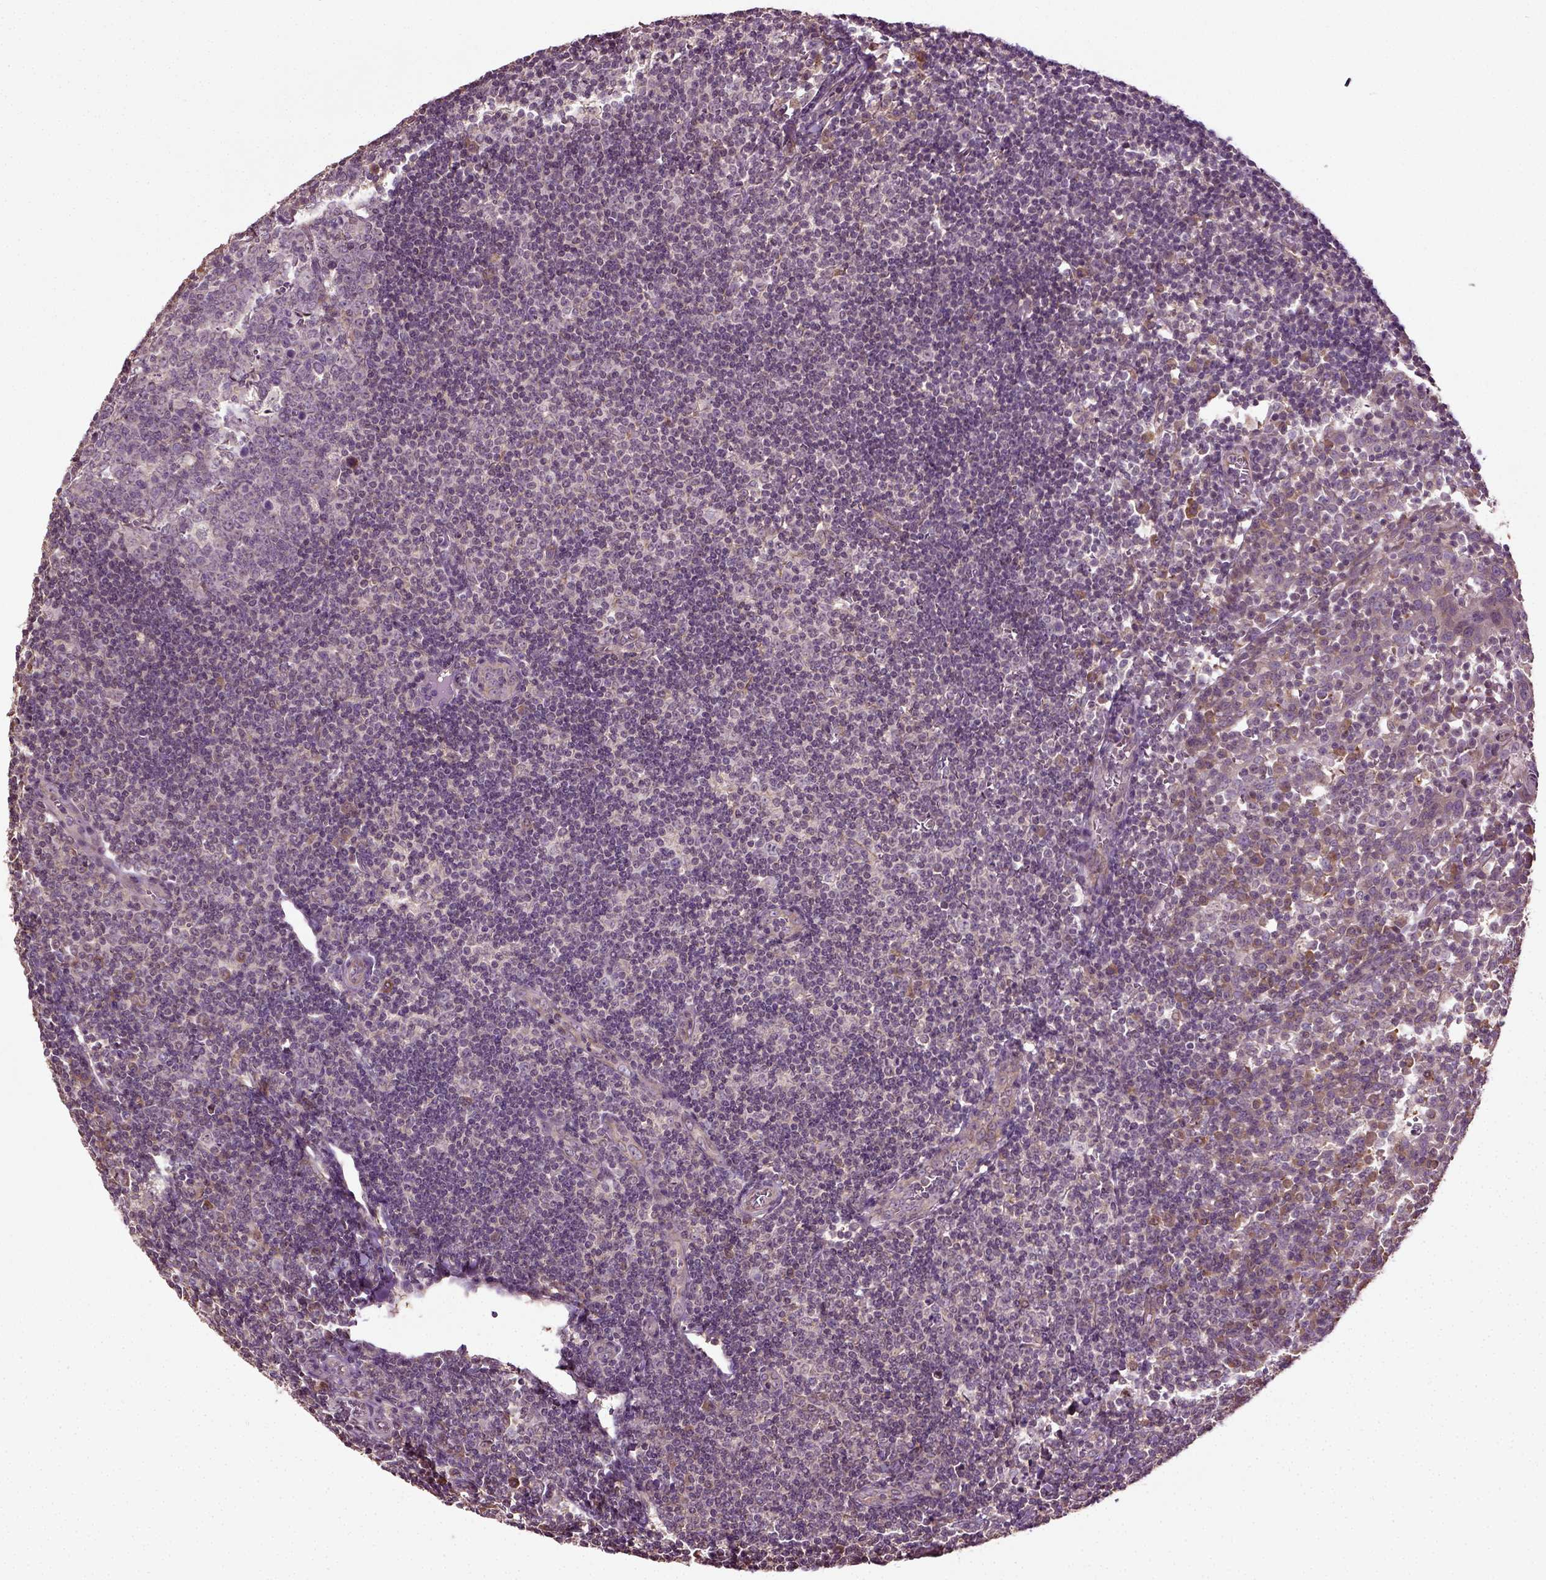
{"staining": {"intensity": "moderate", "quantity": "<25%", "location": "cytoplasmic/membranous"}, "tissue": "tonsil", "cell_type": "Germinal center cells", "image_type": "normal", "snomed": [{"axis": "morphology", "description": "Normal tissue, NOS"}, {"axis": "topography", "description": "Tonsil"}], "caption": "Protein staining of unremarkable tonsil displays moderate cytoplasmic/membranous expression in about <25% of germinal center cells.", "gene": "ERV3", "patient": {"sex": "female", "age": 12}}